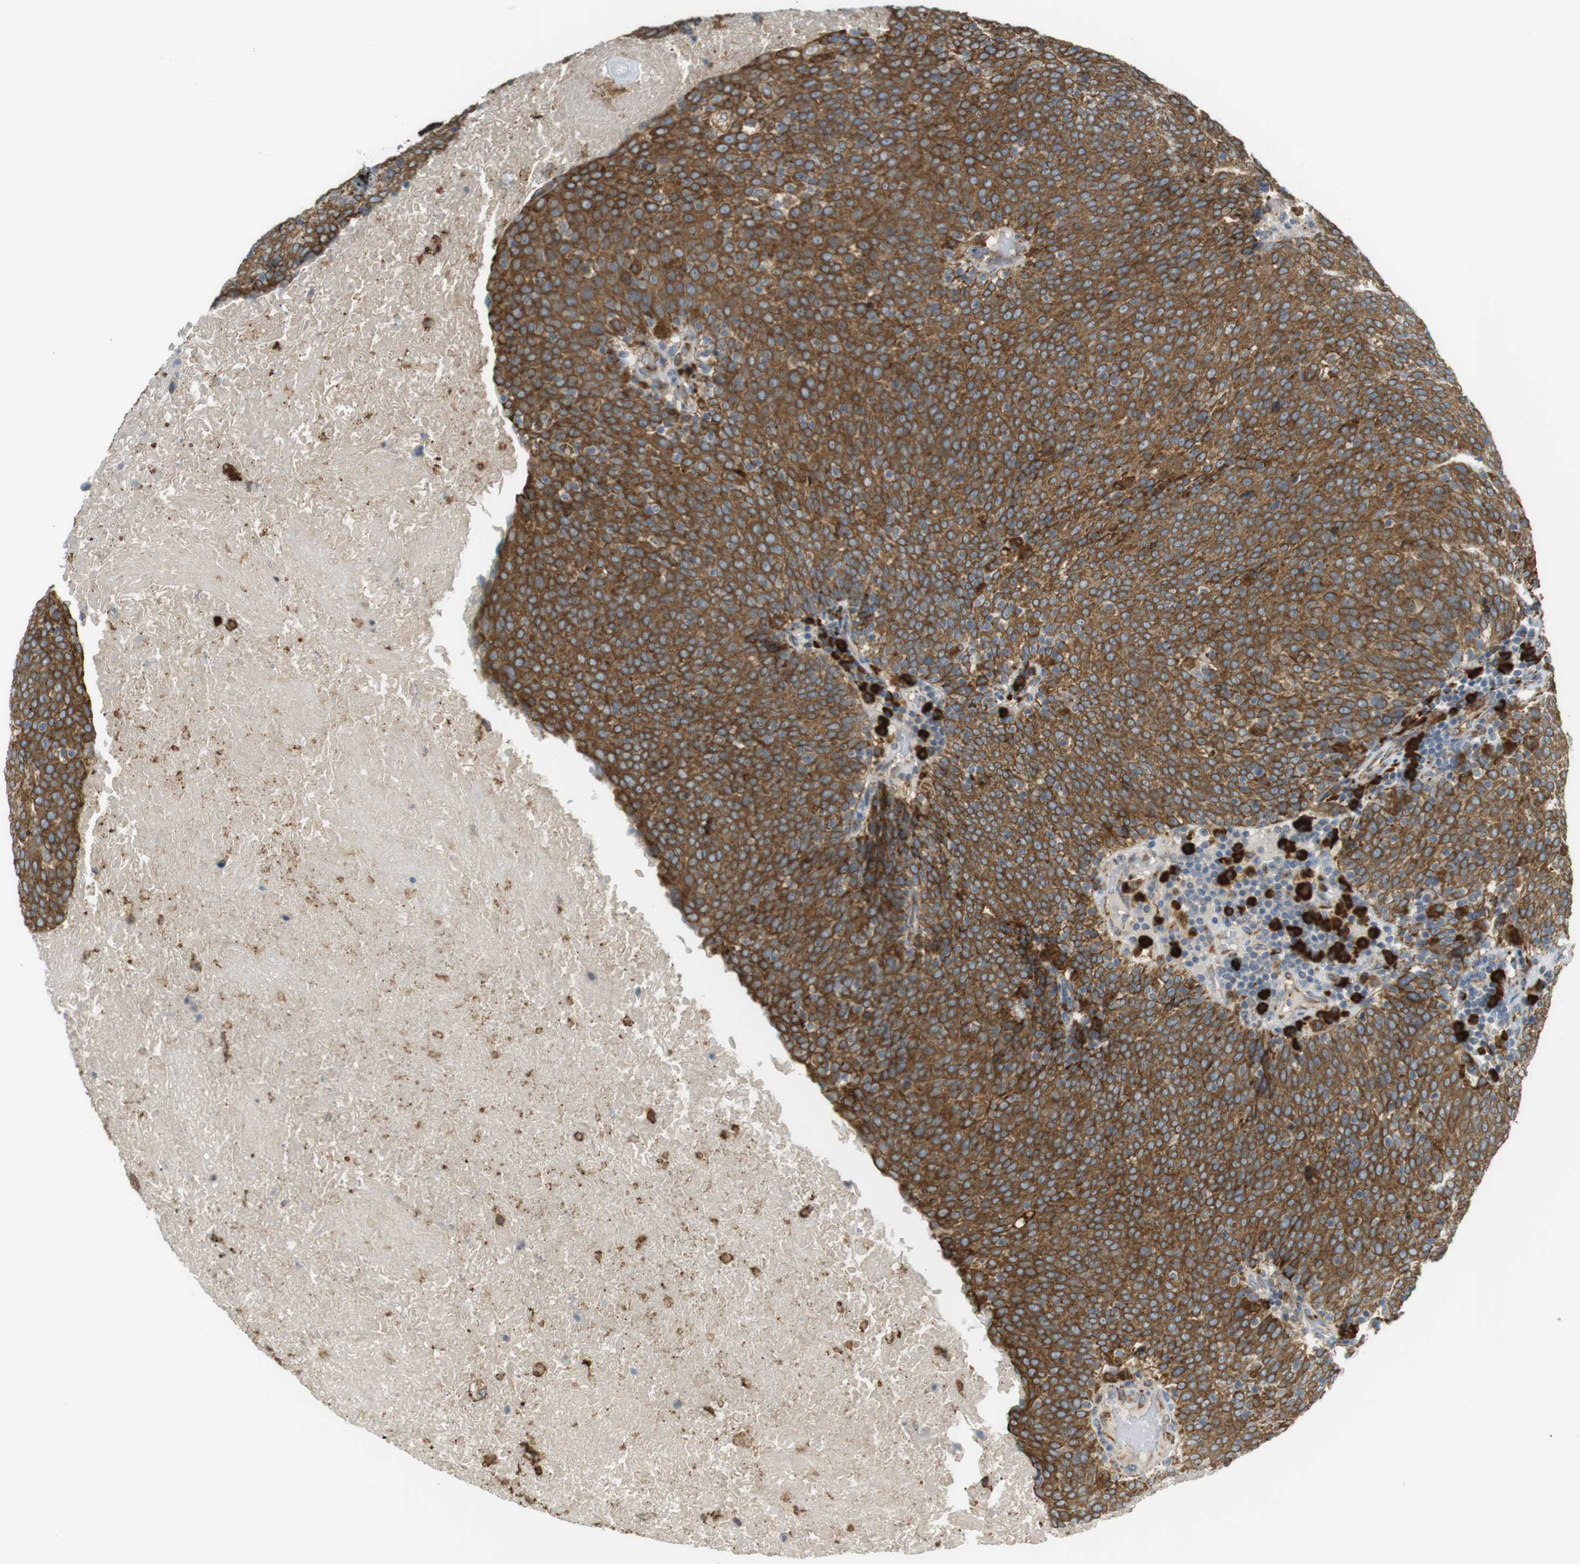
{"staining": {"intensity": "strong", "quantity": ">75%", "location": "cytoplasmic/membranous"}, "tissue": "head and neck cancer", "cell_type": "Tumor cells", "image_type": "cancer", "snomed": [{"axis": "morphology", "description": "Squamous cell carcinoma, NOS"}, {"axis": "morphology", "description": "Squamous cell carcinoma, metastatic, NOS"}, {"axis": "topography", "description": "Lymph node"}, {"axis": "topography", "description": "Head-Neck"}], "caption": "This is a micrograph of IHC staining of head and neck metastatic squamous cell carcinoma, which shows strong staining in the cytoplasmic/membranous of tumor cells.", "gene": "MBOAT2", "patient": {"sex": "male", "age": 62}}